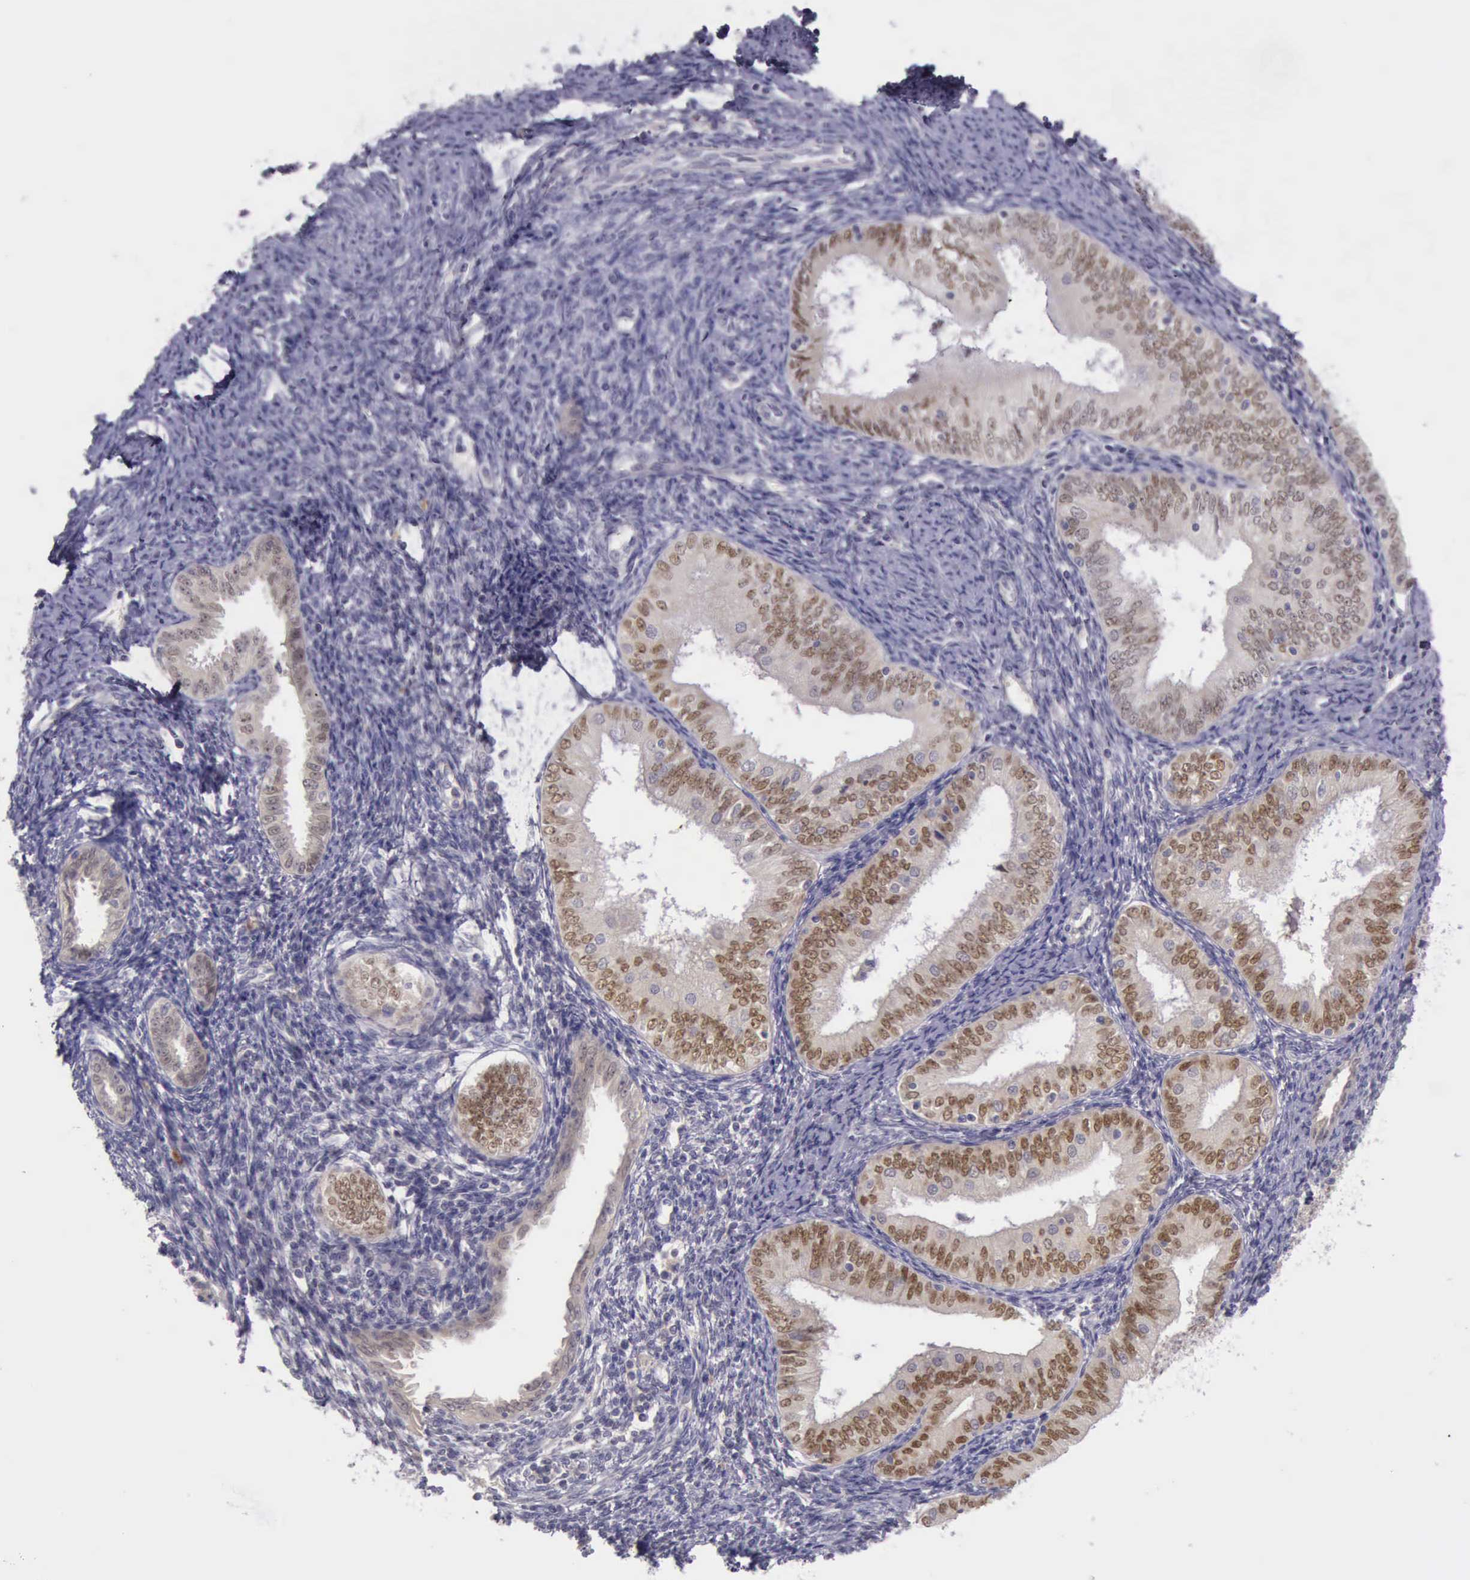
{"staining": {"intensity": "moderate", "quantity": ">75%", "location": "cytoplasmic/membranous,nuclear"}, "tissue": "endometrial cancer", "cell_type": "Tumor cells", "image_type": "cancer", "snomed": [{"axis": "morphology", "description": "Adenocarcinoma, NOS"}, {"axis": "topography", "description": "Endometrium"}], "caption": "Approximately >75% of tumor cells in human endometrial adenocarcinoma demonstrate moderate cytoplasmic/membranous and nuclear protein positivity as visualized by brown immunohistochemical staining.", "gene": "ARNT2", "patient": {"sex": "female", "age": 55}}